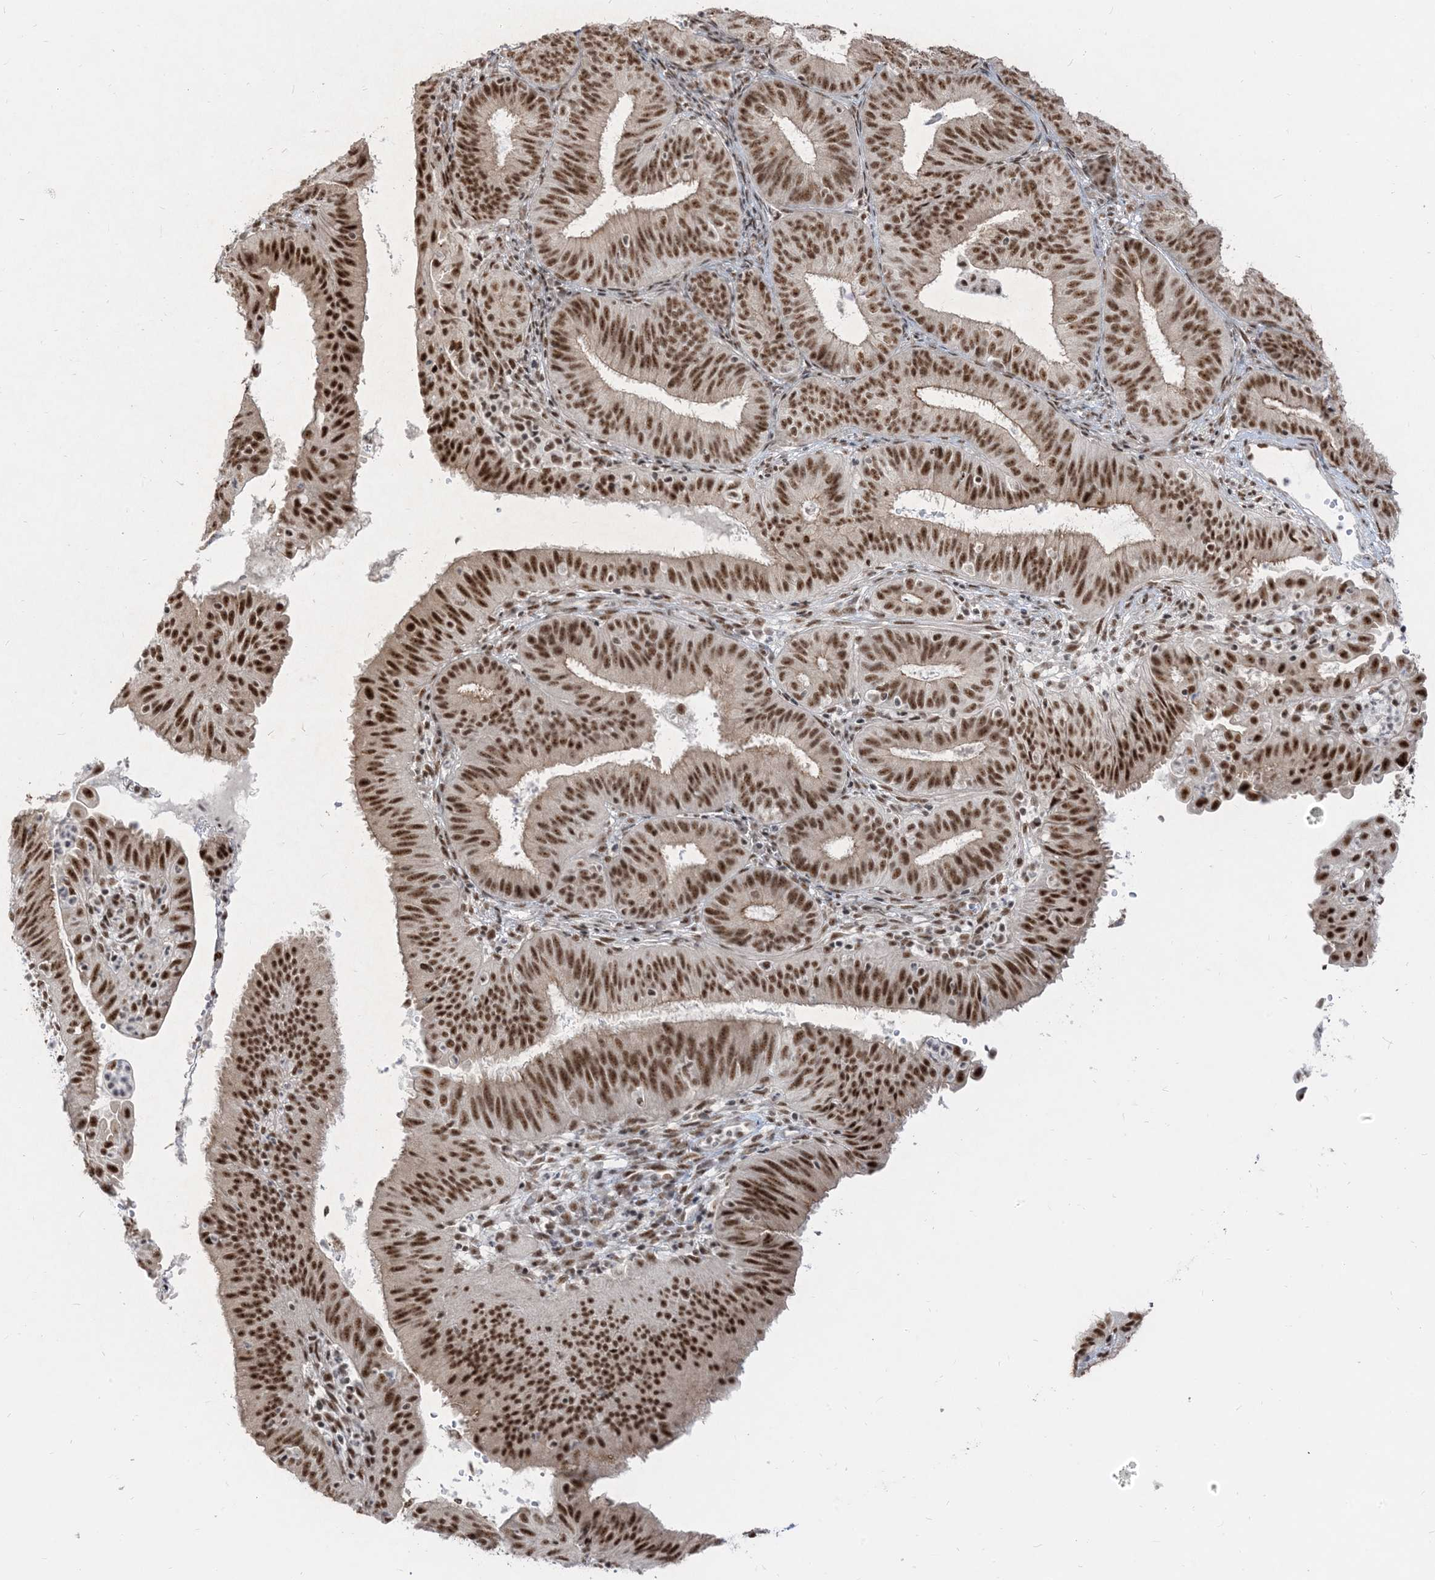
{"staining": {"intensity": "strong", "quantity": ">75%", "location": "nuclear"}, "tissue": "endometrial cancer", "cell_type": "Tumor cells", "image_type": "cancer", "snomed": [{"axis": "morphology", "description": "Adenocarcinoma, NOS"}, {"axis": "topography", "description": "Endometrium"}], "caption": "The image exhibits a brown stain indicating the presence of a protein in the nuclear of tumor cells in endometrial adenocarcinoma.", "gene": "ARGLU1", "patient": {"sex": "female", "age": 51}}